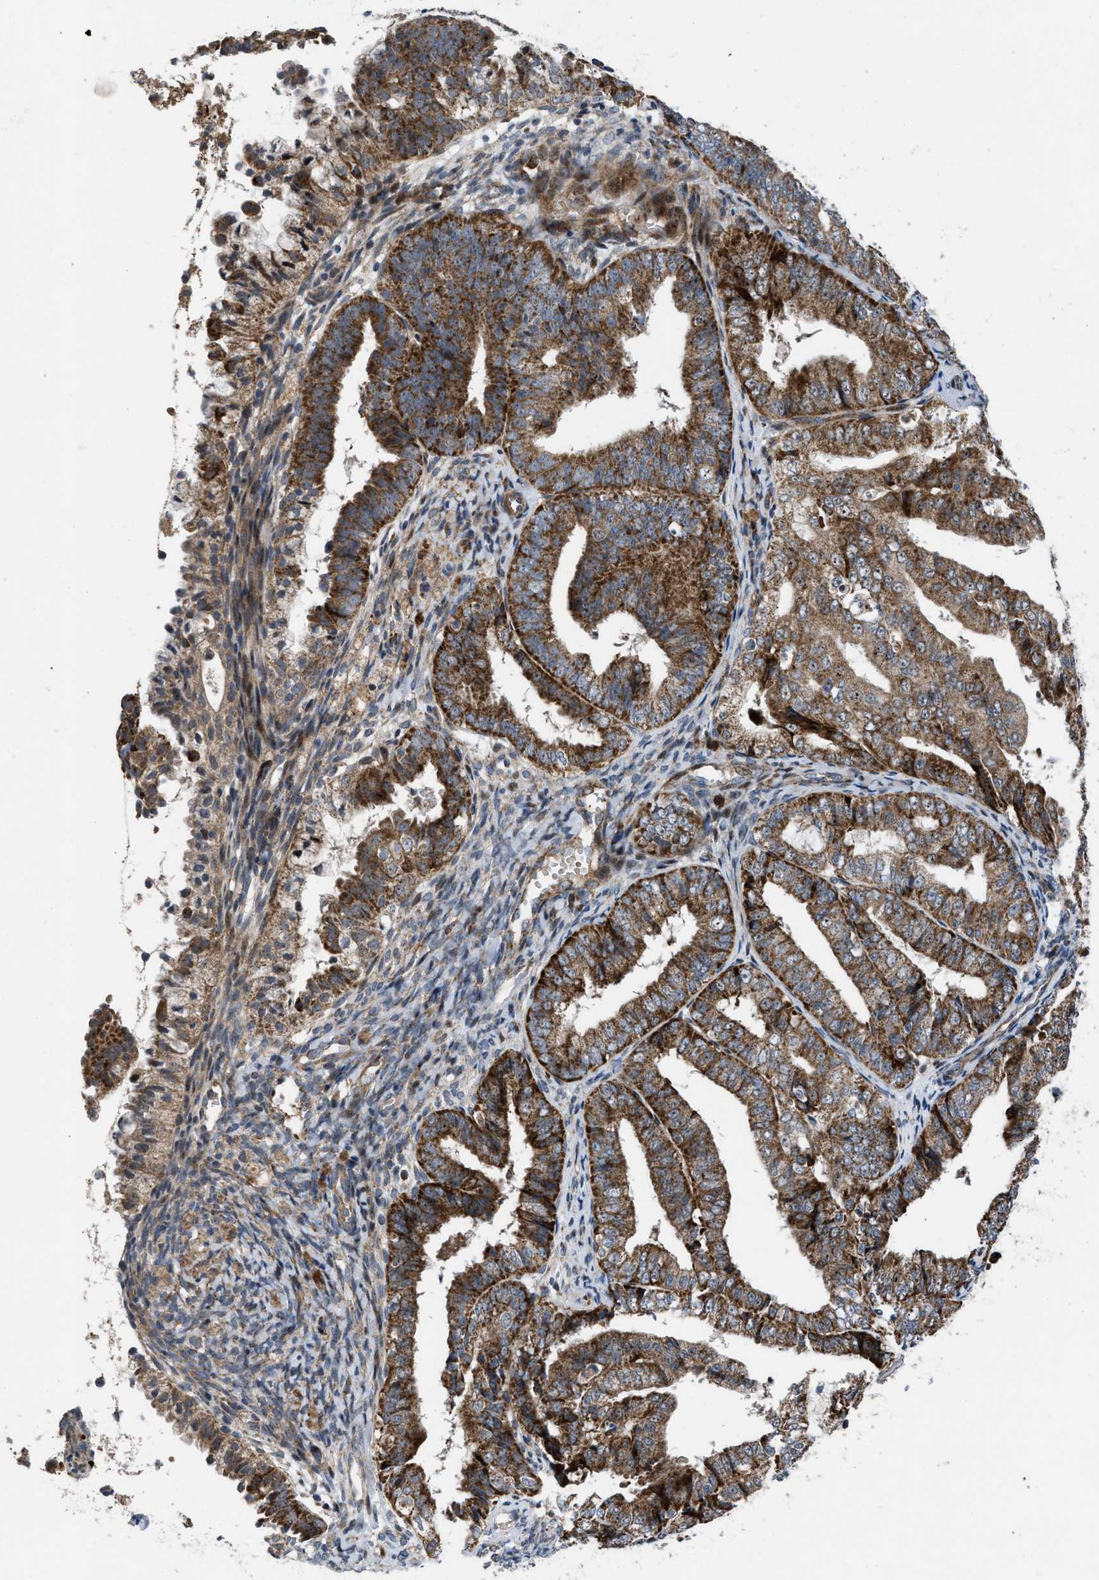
{"staining": {"intensity": "strong", "quantity": ">75%", "location": "cytoplasmic/membranous"}, "tissue": "endometrial cancer", "cell_type": "Tumor cells", "image_type": "cancer", "snomed": [{"axis": "morphology", "description": "Adenocarcinoma, NOS"}, {"axis": "topography", "description": "Endometrium"}], "caption": "Tumor cells display strong cytoplasmic/membranous staining in about >75% of cells in endometrial cancer.", "gene": "AP3M2", "patient": {"sex": "female", "age": 63}}